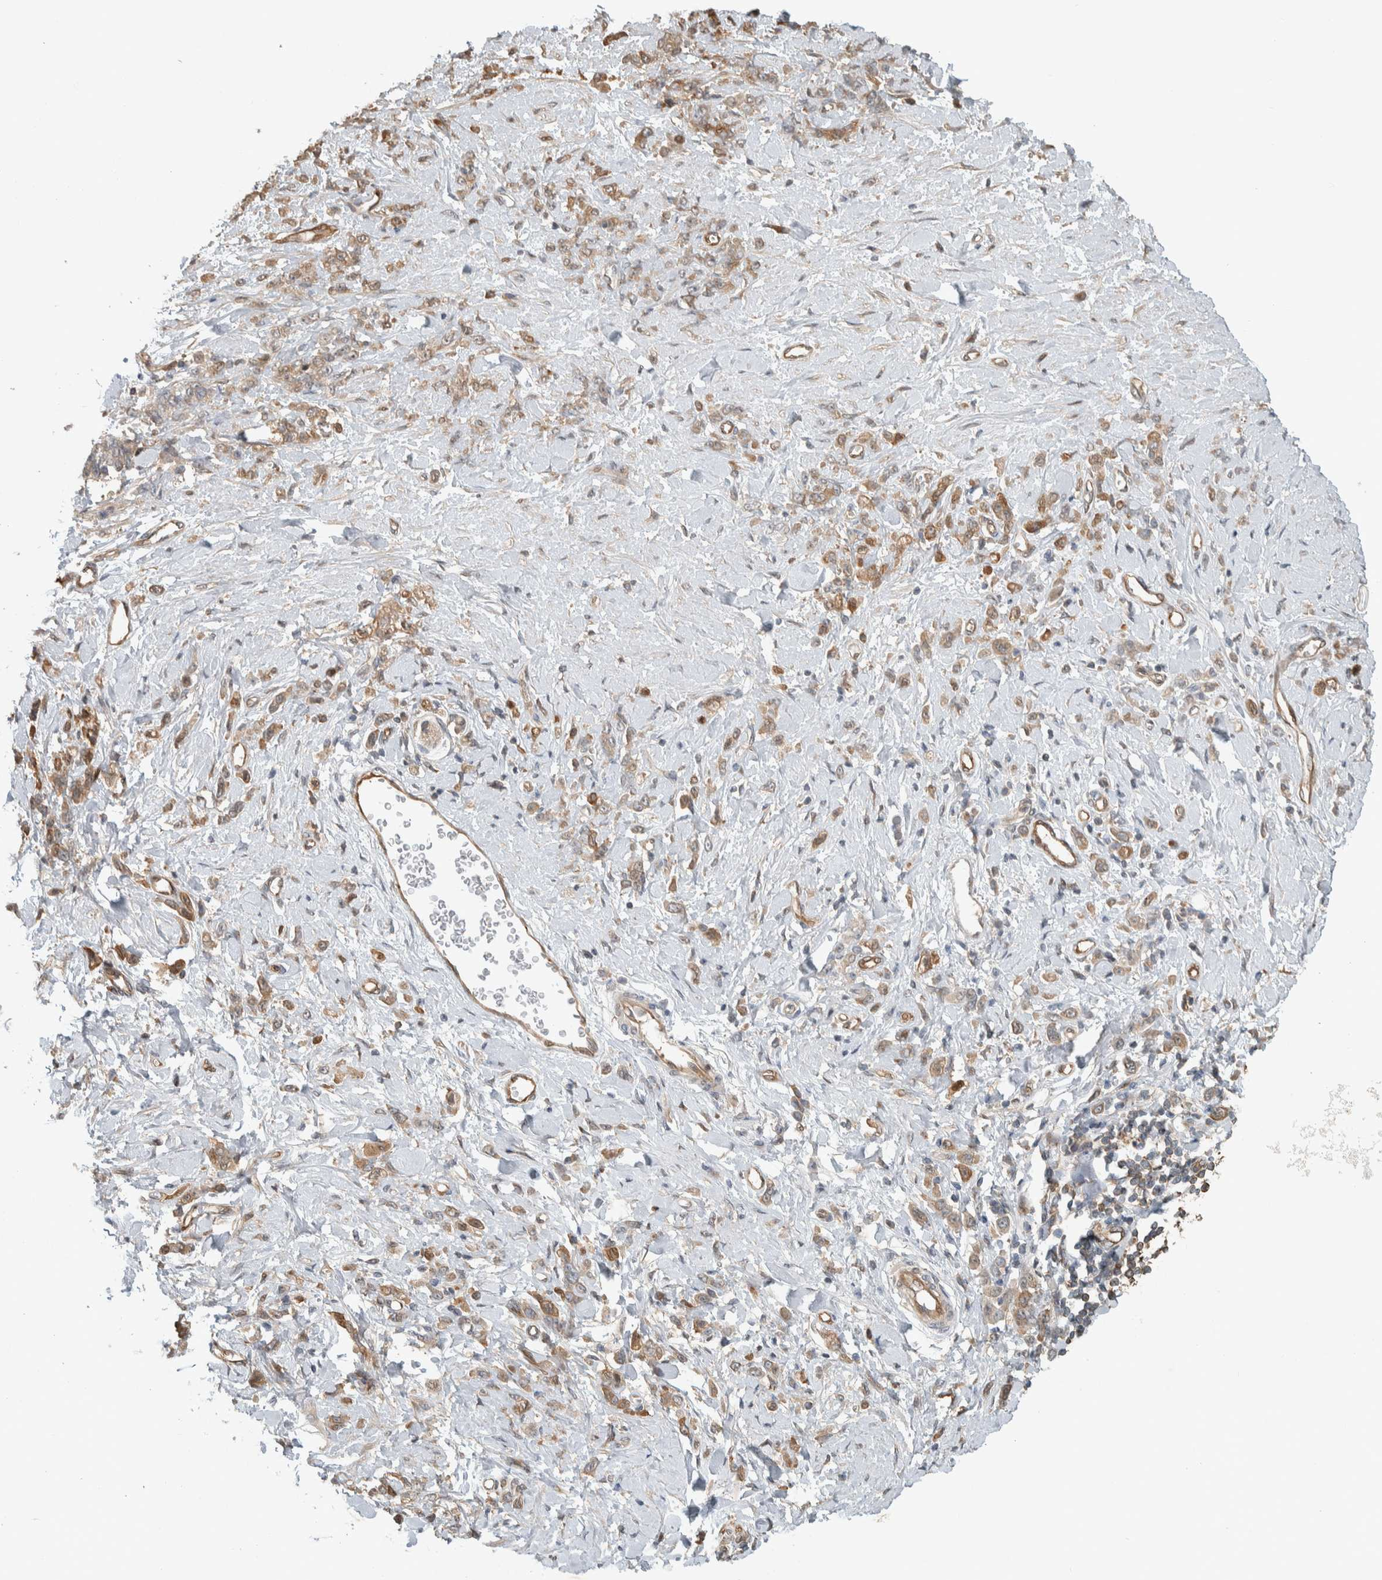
{"staining": {"intensity": "moderate", "quantity": ">75%", "location": "cytoplasmic/membranous"}, "tissue": "stomach cancer", "cell_type": "Tumor cells", "image_type": "cancer", "snomed": [{"axis": "morphology", "description": "Normal tissue, NOS"}, {"axis": "morphology", "description": "Adenocarcinoma, NOS"}, {"axis": "topography", "description": "Stomach"}], "caption": "Immunohistochemistry of human stomach adenocarcinoma demonstrates medium levels of moderate cytoplasmic/membranous staining in about >75% of tumor cells. (DAB IHC with brightfield microscopy, high magnification).", "gene": "CNTROB", "patient": {"sex": "male", "age": 82}}